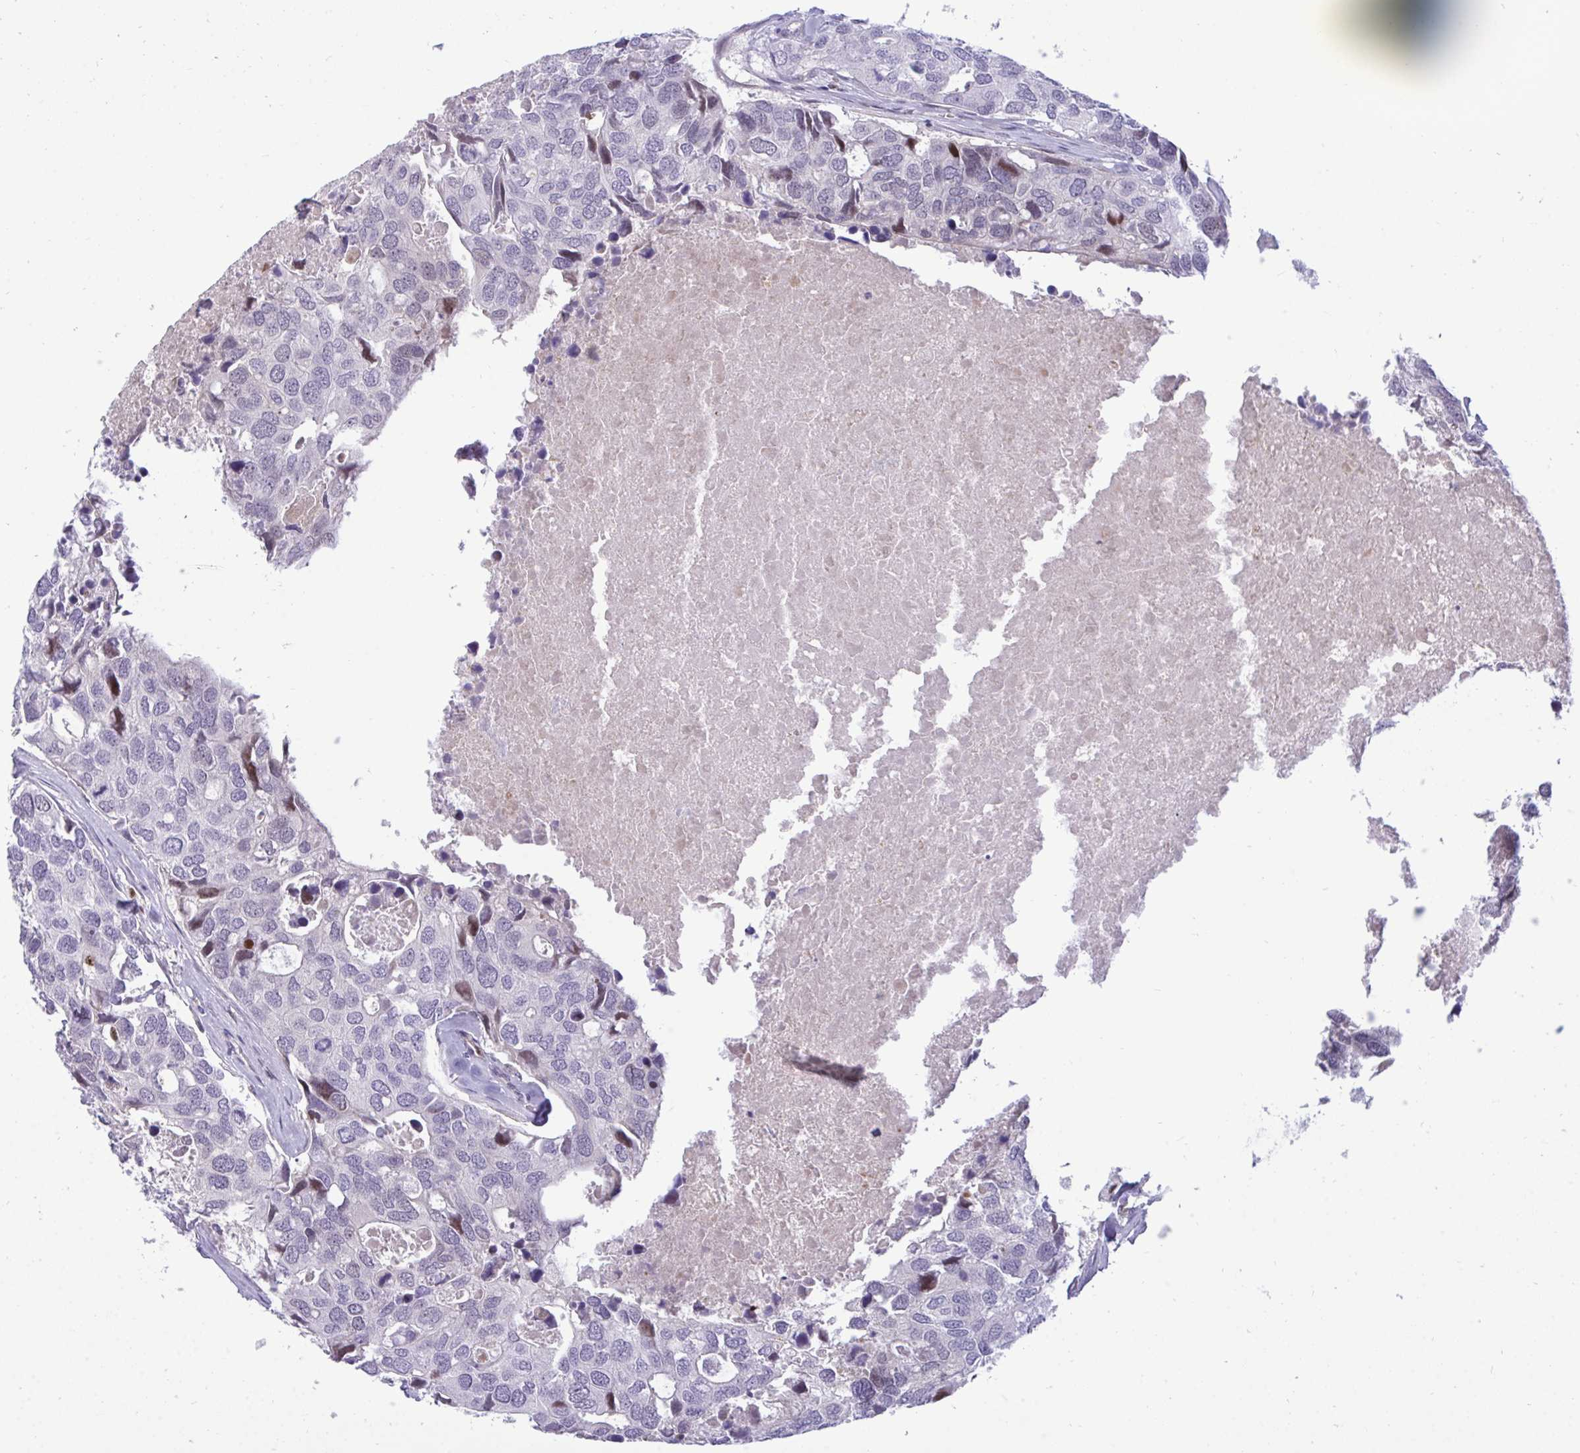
{"staining": {"intensity": "weak", "quantity": "<25%", "location": "nuclear"}, "tissue": "breast cancer", "cell_type": "Tumor cells", "image_type": "cancer", "snomed": [{"axis": "morphology", "description": "Duct carcinoma"}, {"axis": "topography", "description": "Breast"}], "caption": "Immunohistochemistry of breast cancer (intraductal carcinoma) exhibits no expression in tumor cells.", "gene": "EPOP", "patient": {"sex": "female", "age": 83}}